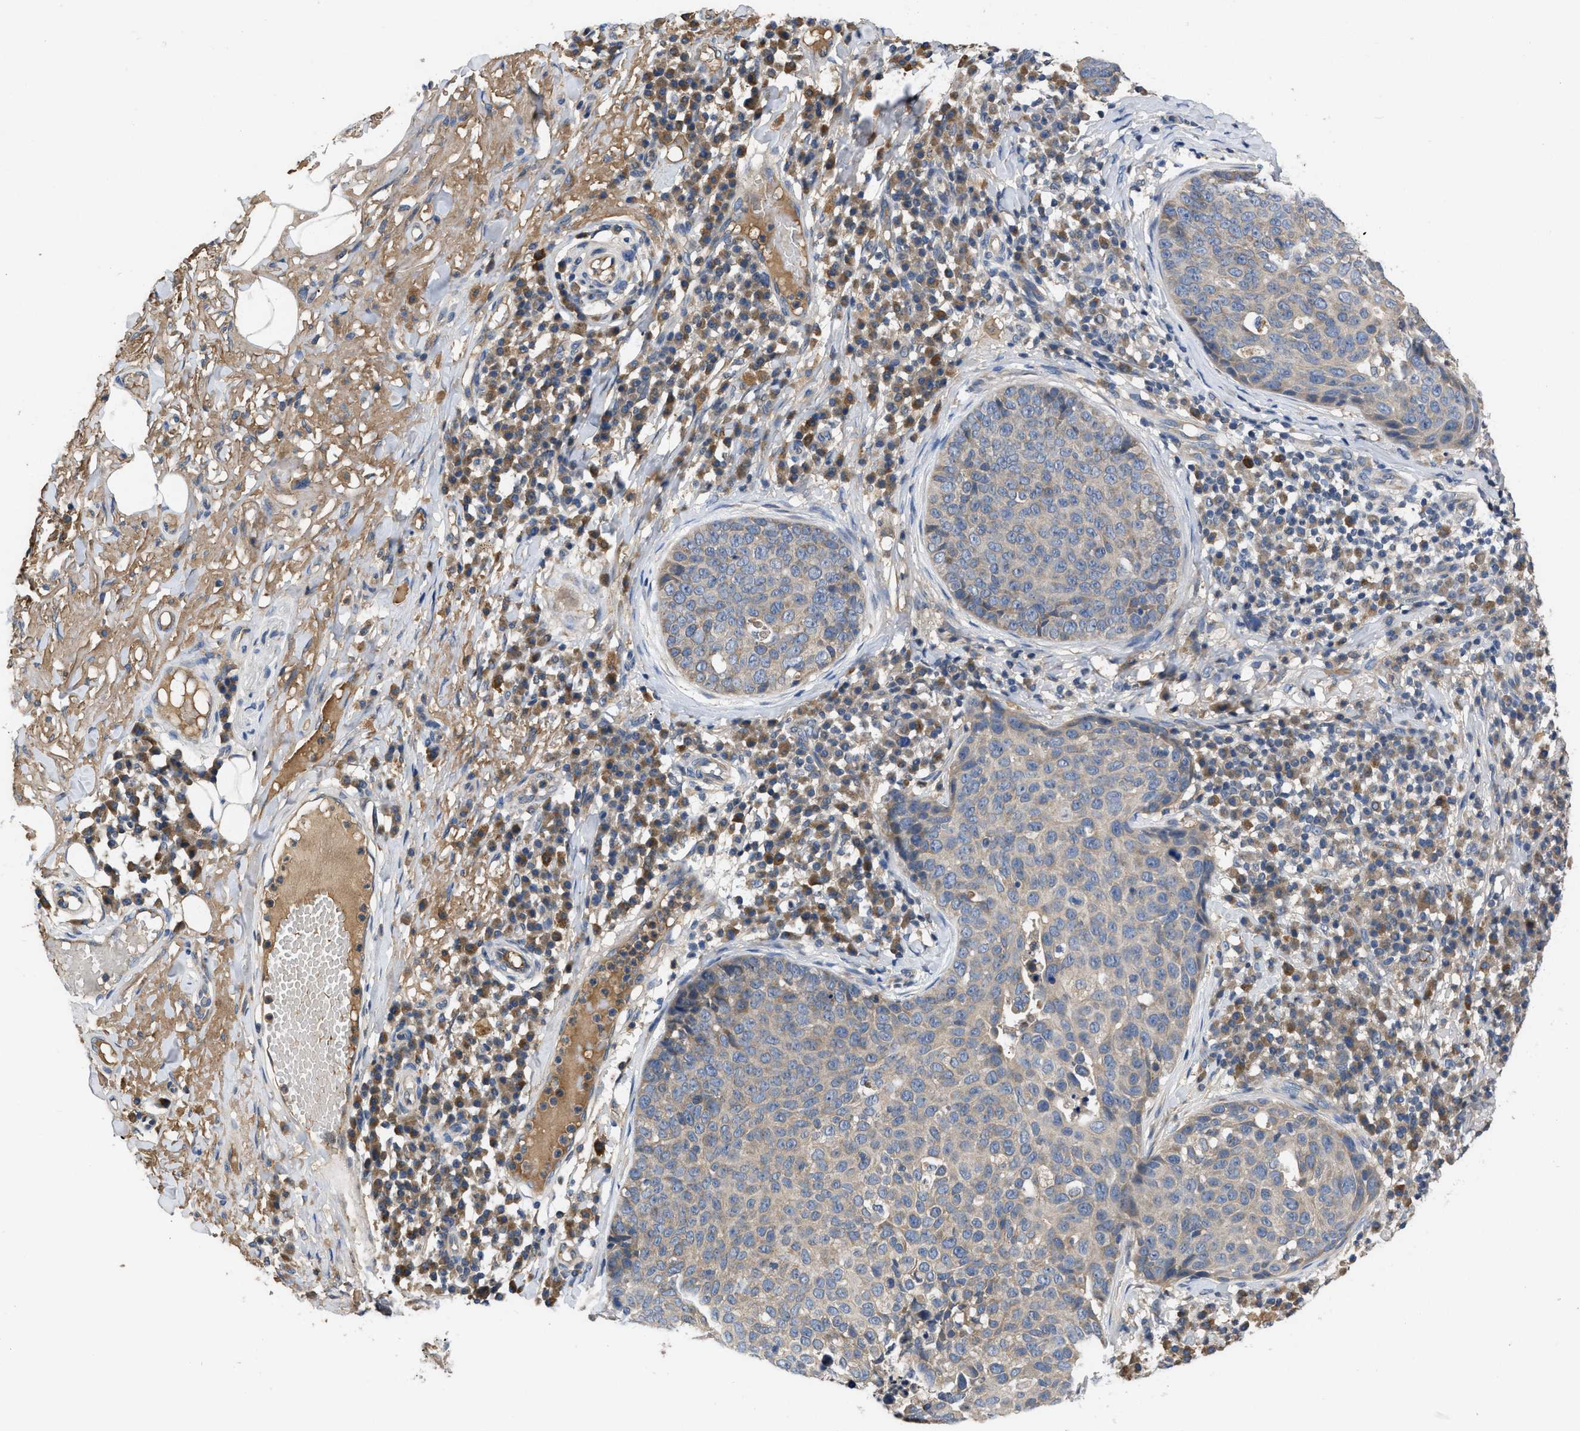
{"staining": {"intensity": "moderate", "quantity": "<25%", "location": "cytoplasmic/membranous"}, "tissue": "skin cancer", "cell_type": "Tumor cells", "image_type": "cancer", "snomed": [{"axis": "morphology", "description": "Squamous cell carcinoma in situ, NOS"}, {"axis": "morphology", "description": "Squamous cell carcinoma, NOS"}, {"axis": "topography", "description": "Skin"}], "caption": "Brown immunohistochemical staining in human skin squamous cell carcinoma demonstrates moderate cytoplasmic/membranous positivity in approximately <25% of tumor cells. (IHC, brightfield microscopy, high magnification).", "gene": "VPS4A", "patient": {"sex": "male", "age": 93}}